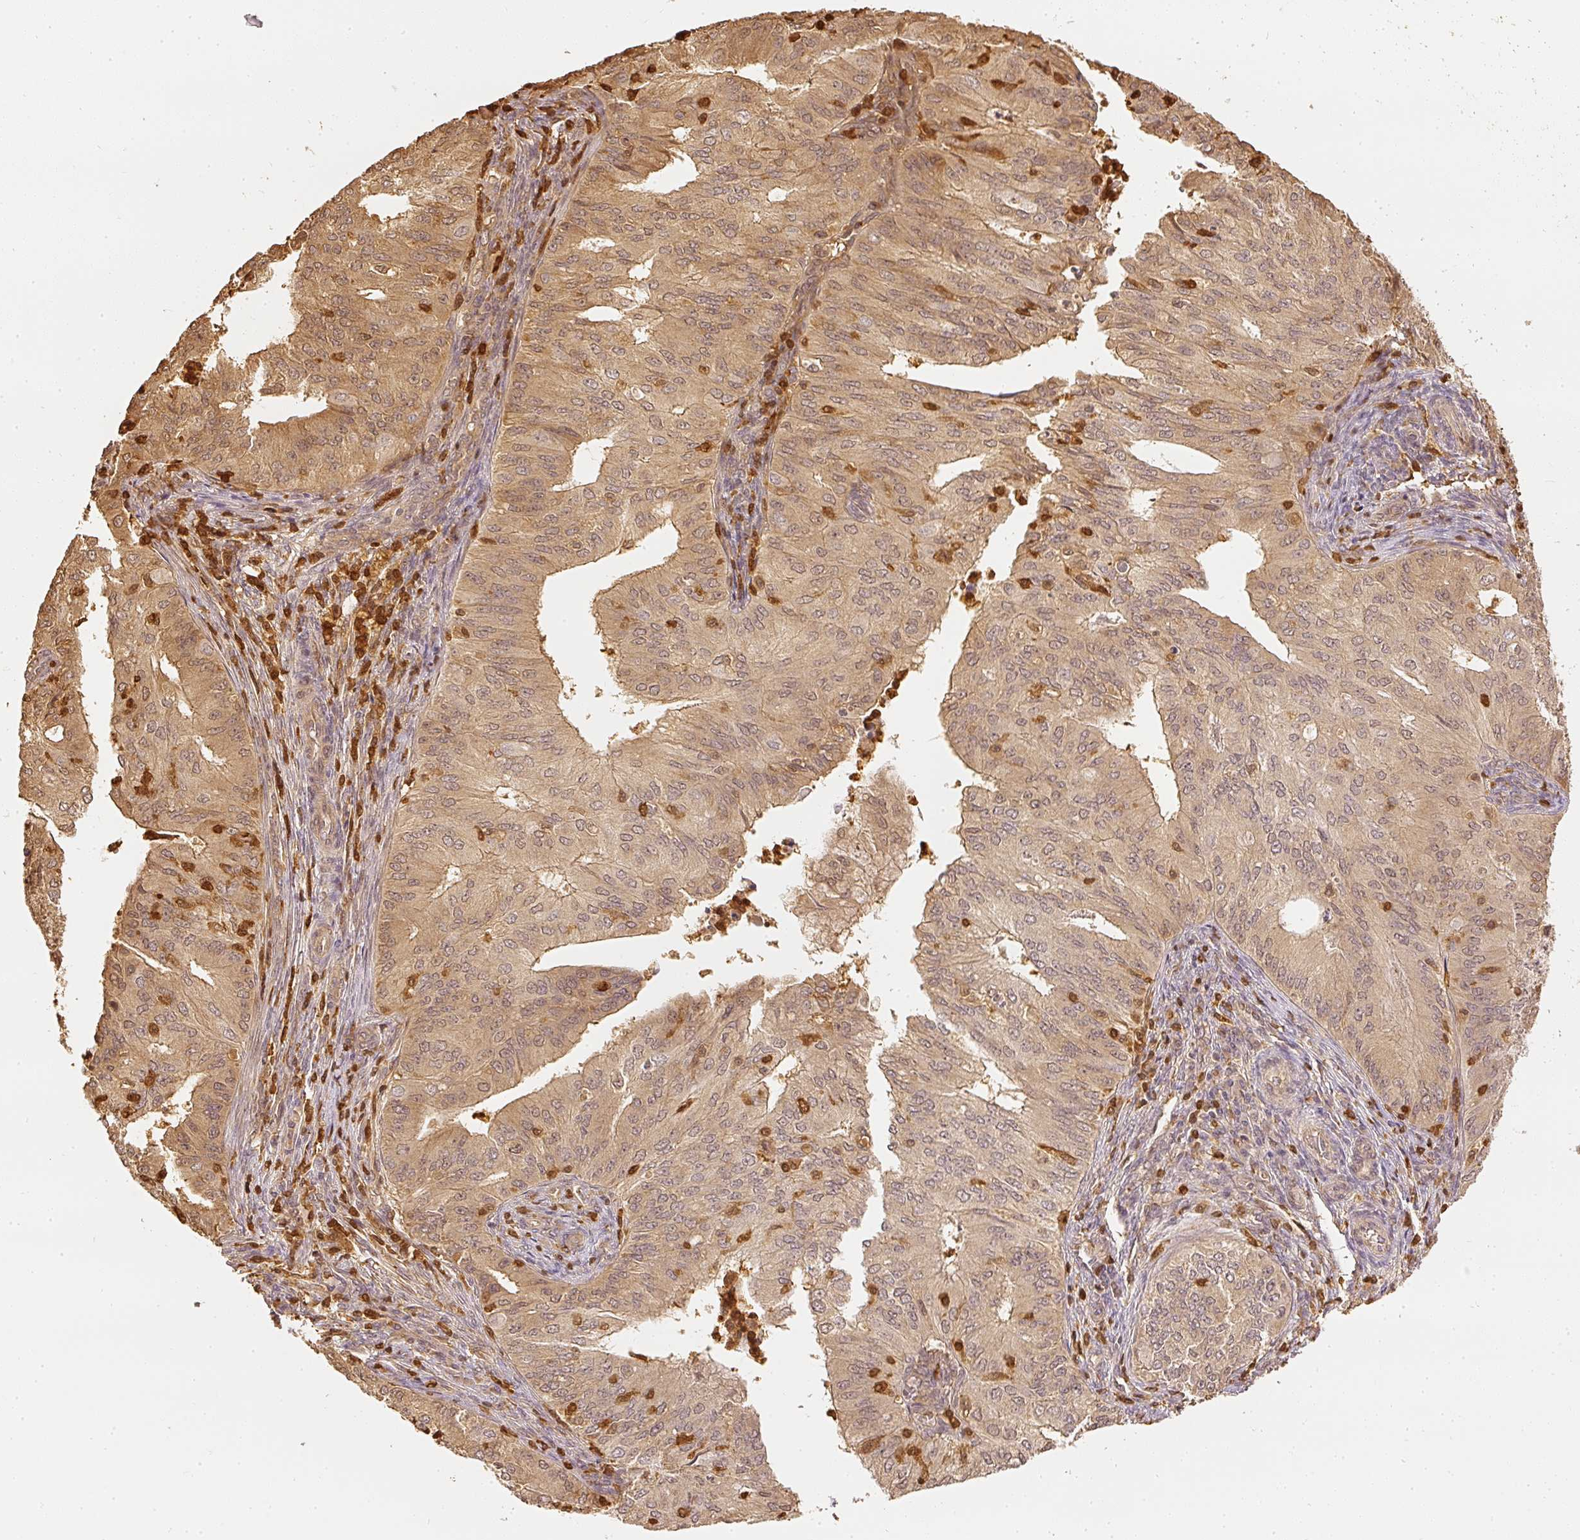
{"staining": {"intensity": "moderate", "quantity": ">75%", "location": "cytoplasmic/membranous,nuclear"}, "tissue": "endometrial cancer", "cell_type": "Tumor cells", "image_type": "cancer", "snomed": [{"axis": "morphology", "description": "Adenocarcinoma, NOS"}, {"axis": "topography", "description": "Endometrium"}], "caption": "Immunohistochemical staining of endometrial cancer shows medium levels of moderate cytoplasmic/membranous and nuclear protein expression in about >75% of tumor cells.", "gene": "PFN1", "patient": {"sex": "female", "age": 50}}